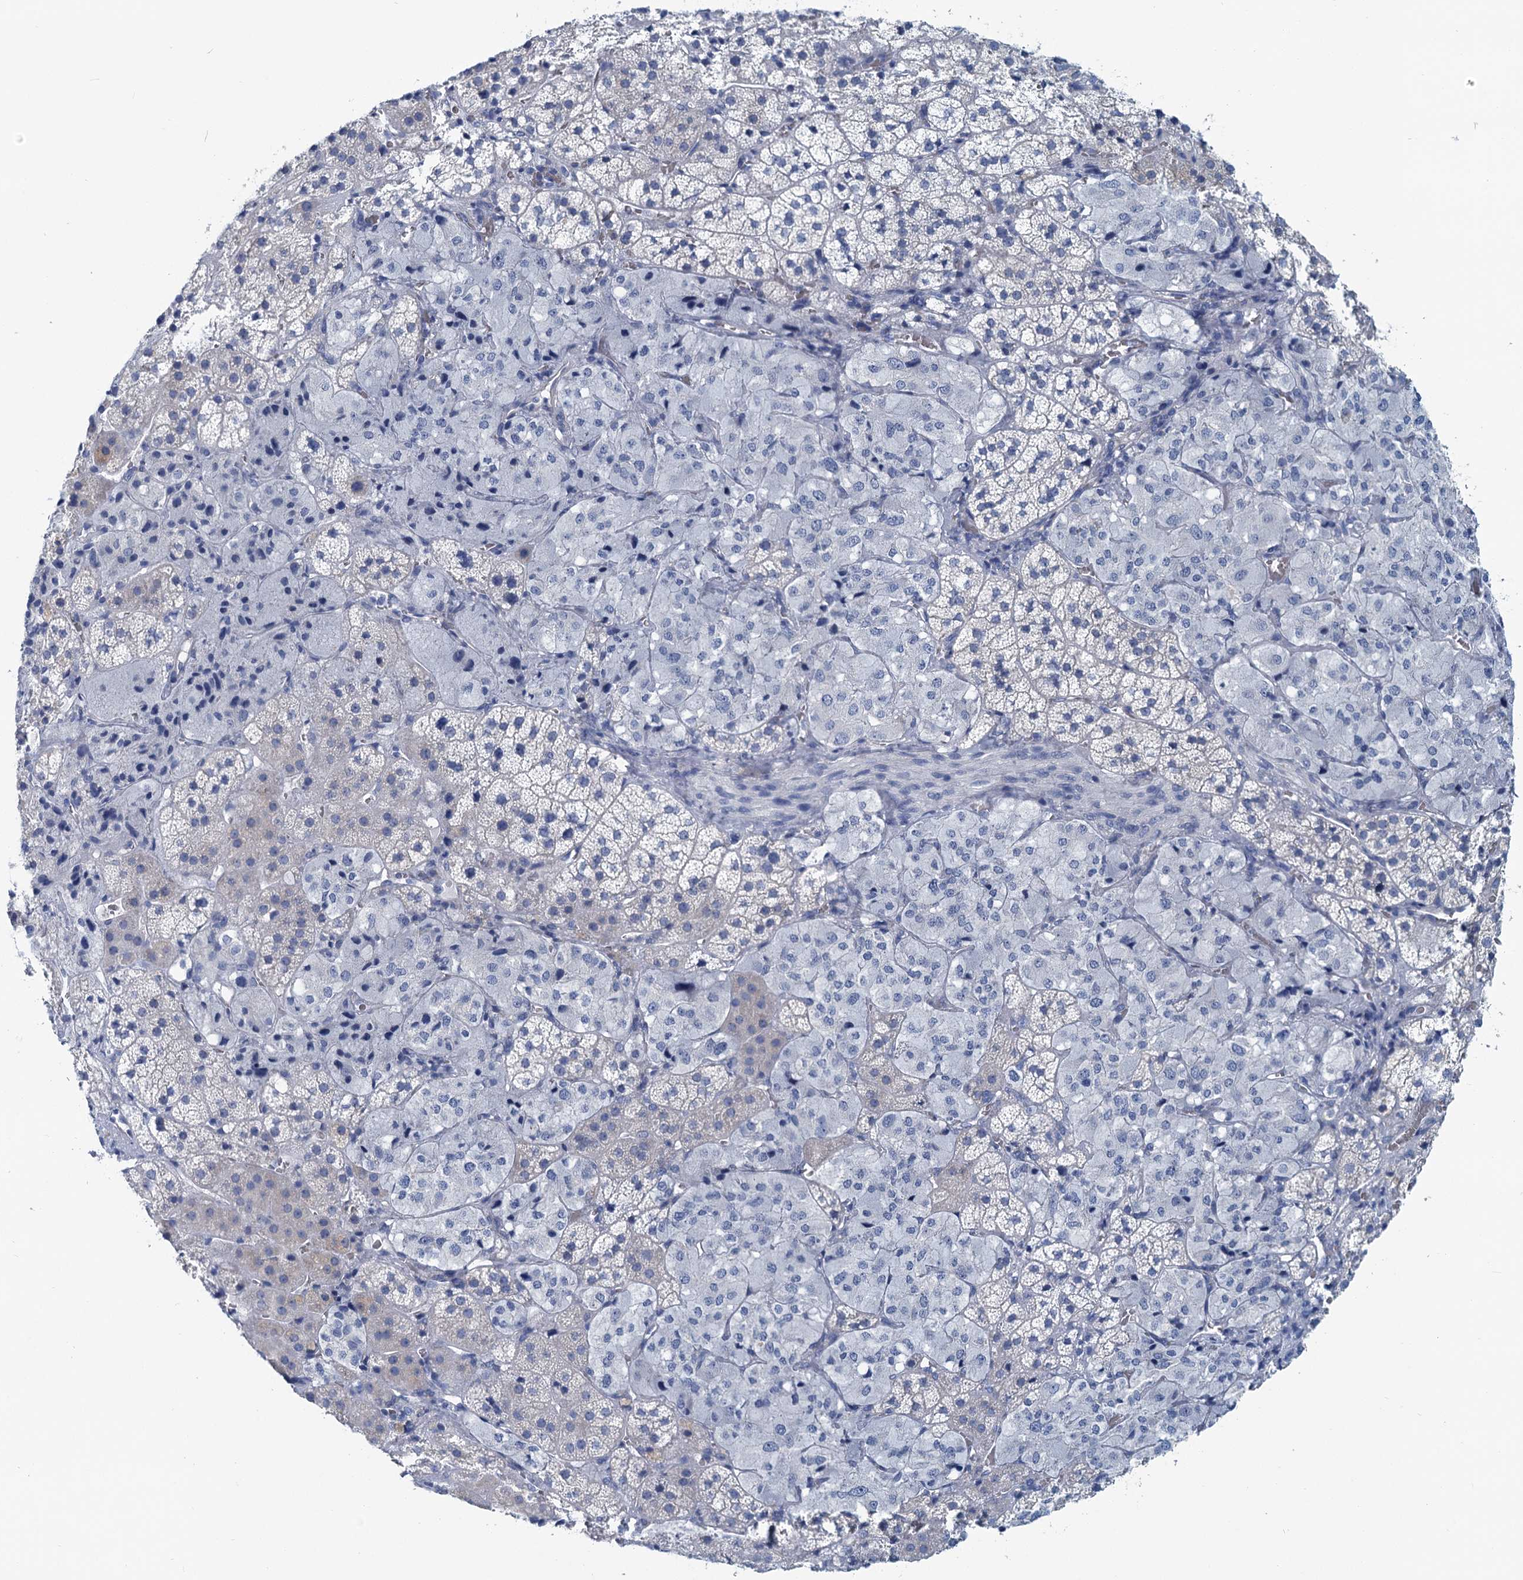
{"staining": {"intensity": "negative", "quantity": "none", "location": "none"}, "tissue": "adrenal gland", "cell_type": "Glandular cells", "image_type": "normal", "snomed": [{"axis": "morphology", "description": "Normal tissue, NOS"}, {"axis": "topography", "description": "Adrenal gland"}], "caption": "The image reveals no staining of glandular cells in benign adrenal gland.", "gene": "SLC1A3", "patient": {"sex": "female", "age": 44}}